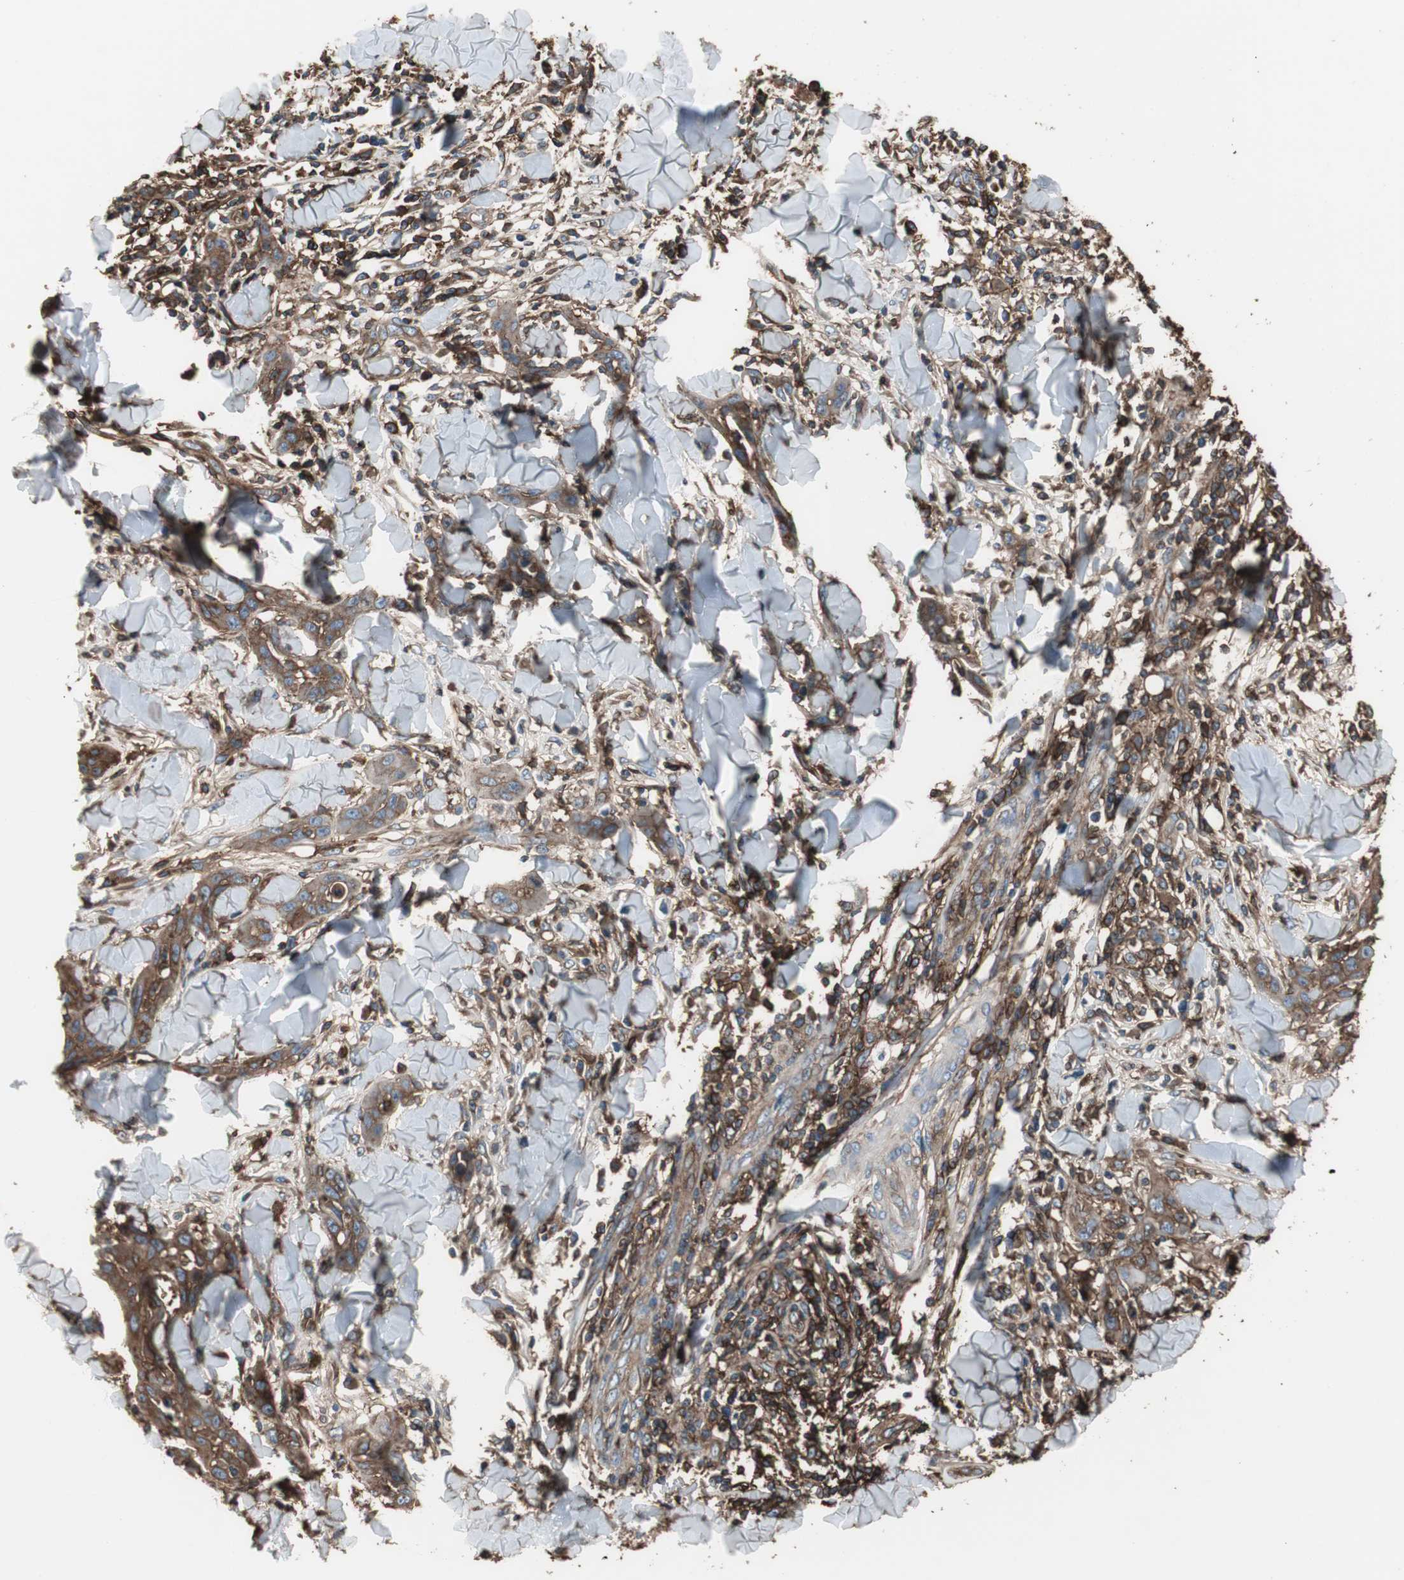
{"staining": {"intensity": "strong", "quantity": ">75%", "location": "cytoplasmic/membranous"}, "tissue": "skin cancer", "cell_type": "Tumor cells", "image_type": "cancer", "snomed": [{"axis": "morphology", "description": "Squamous cell carcinoma, NOS"}, {"axis": "topography", "description": "Skin"}], "caption": "This is a photomicrograph of IHC staining of skin cancer, which shows strong positivity in the cytoplasmic/membranous of tumor cells.", "gene": "B2M", "patient": {"sex": "male", "age": 24}}